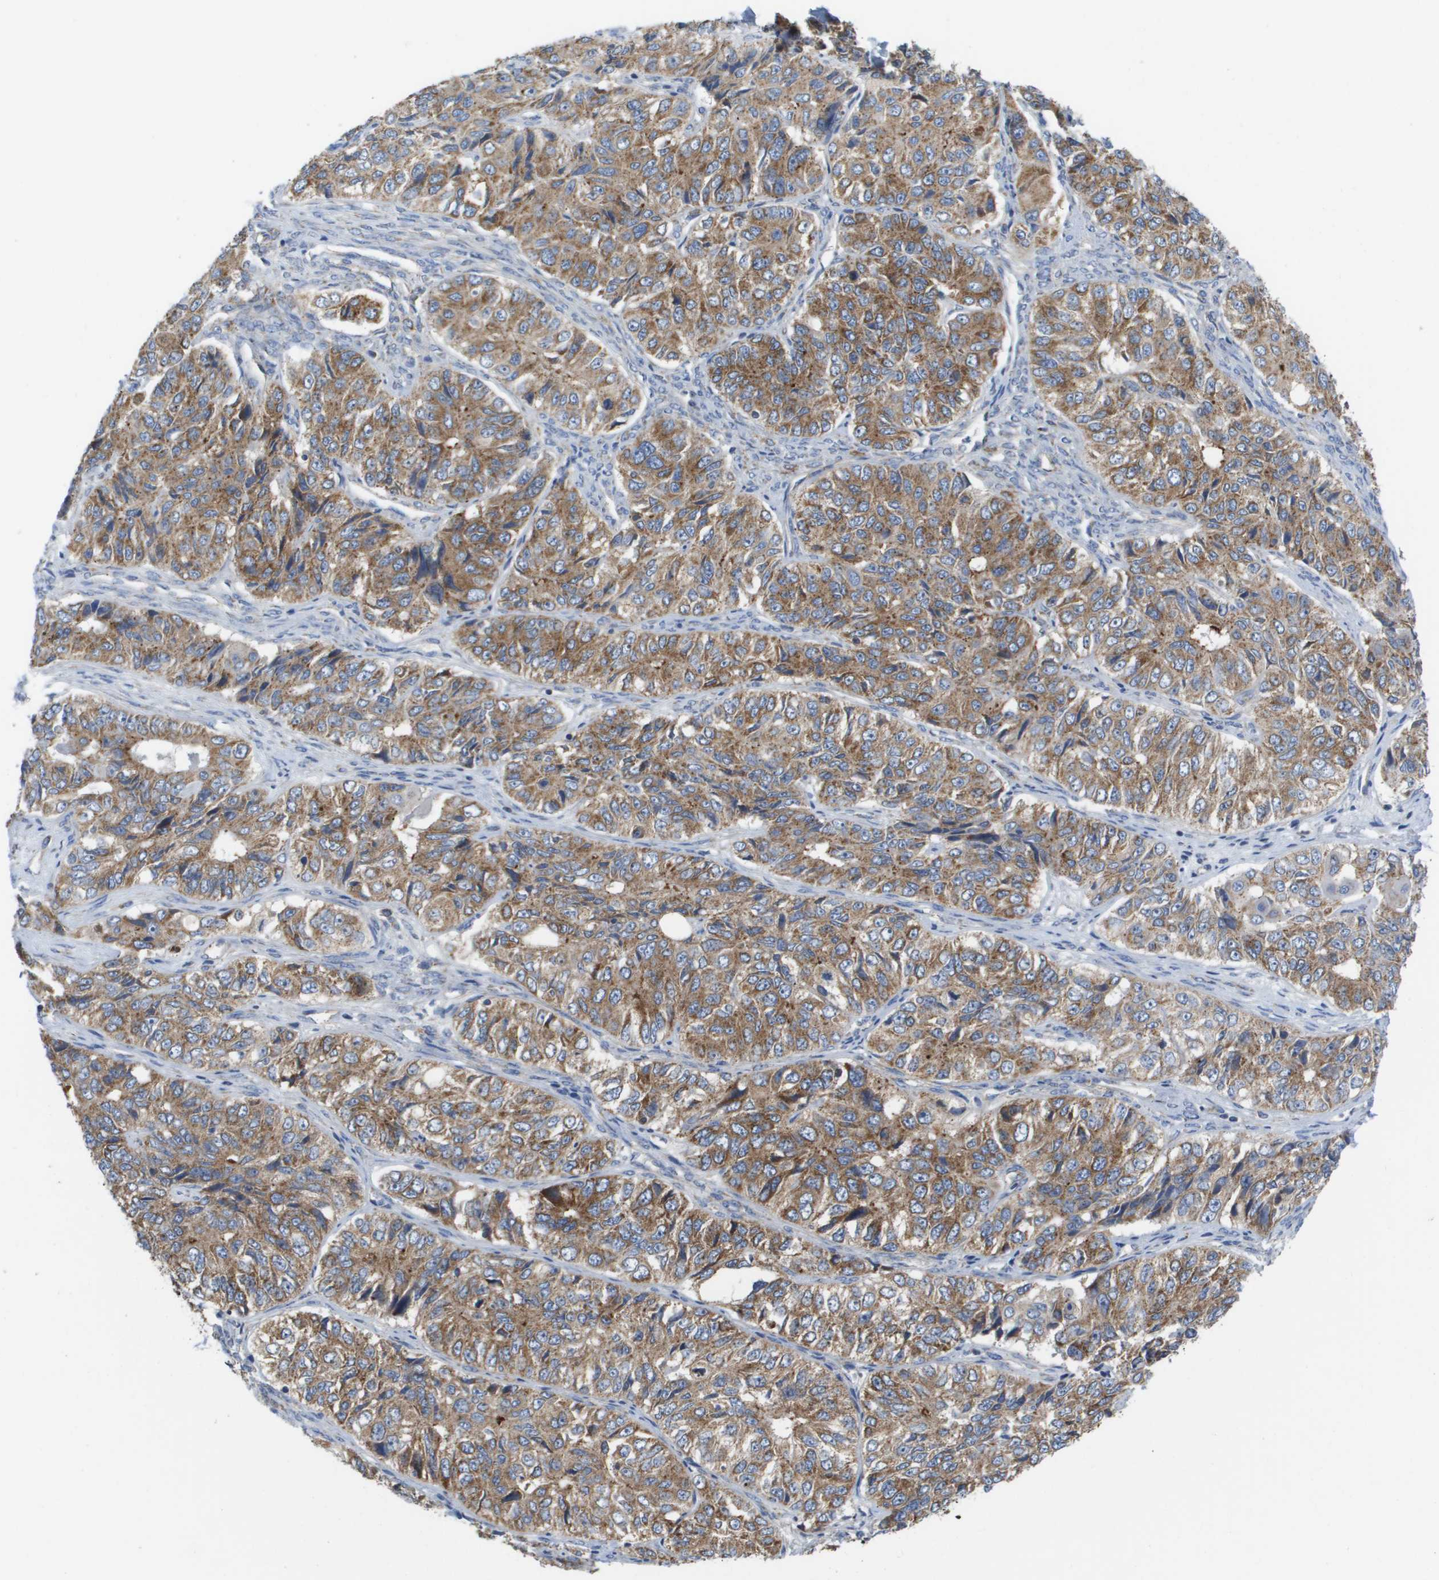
{"staining": {"intensity": "moderate", "quantity": ">75%", "location": "cytoplasmic/membranous"}, "tissue": "ovarian cancer", "cell_type": "Tumor cells", "image_type": "cancer", "snomed": [{"axis": "morphology", "description": "Carcinoma, endometroid"}, {"axis": "topography", "description": "Ovary"}], "caption": "Human ovarian cancer (endometroid carcinoma) stained with a brown dye demonstrates moderate cytoplasmic/membranous positive positivity in approximately >75% of tumor cells.", "gene": "FIS1", "patient": {"sex": "female", "age": 51}}